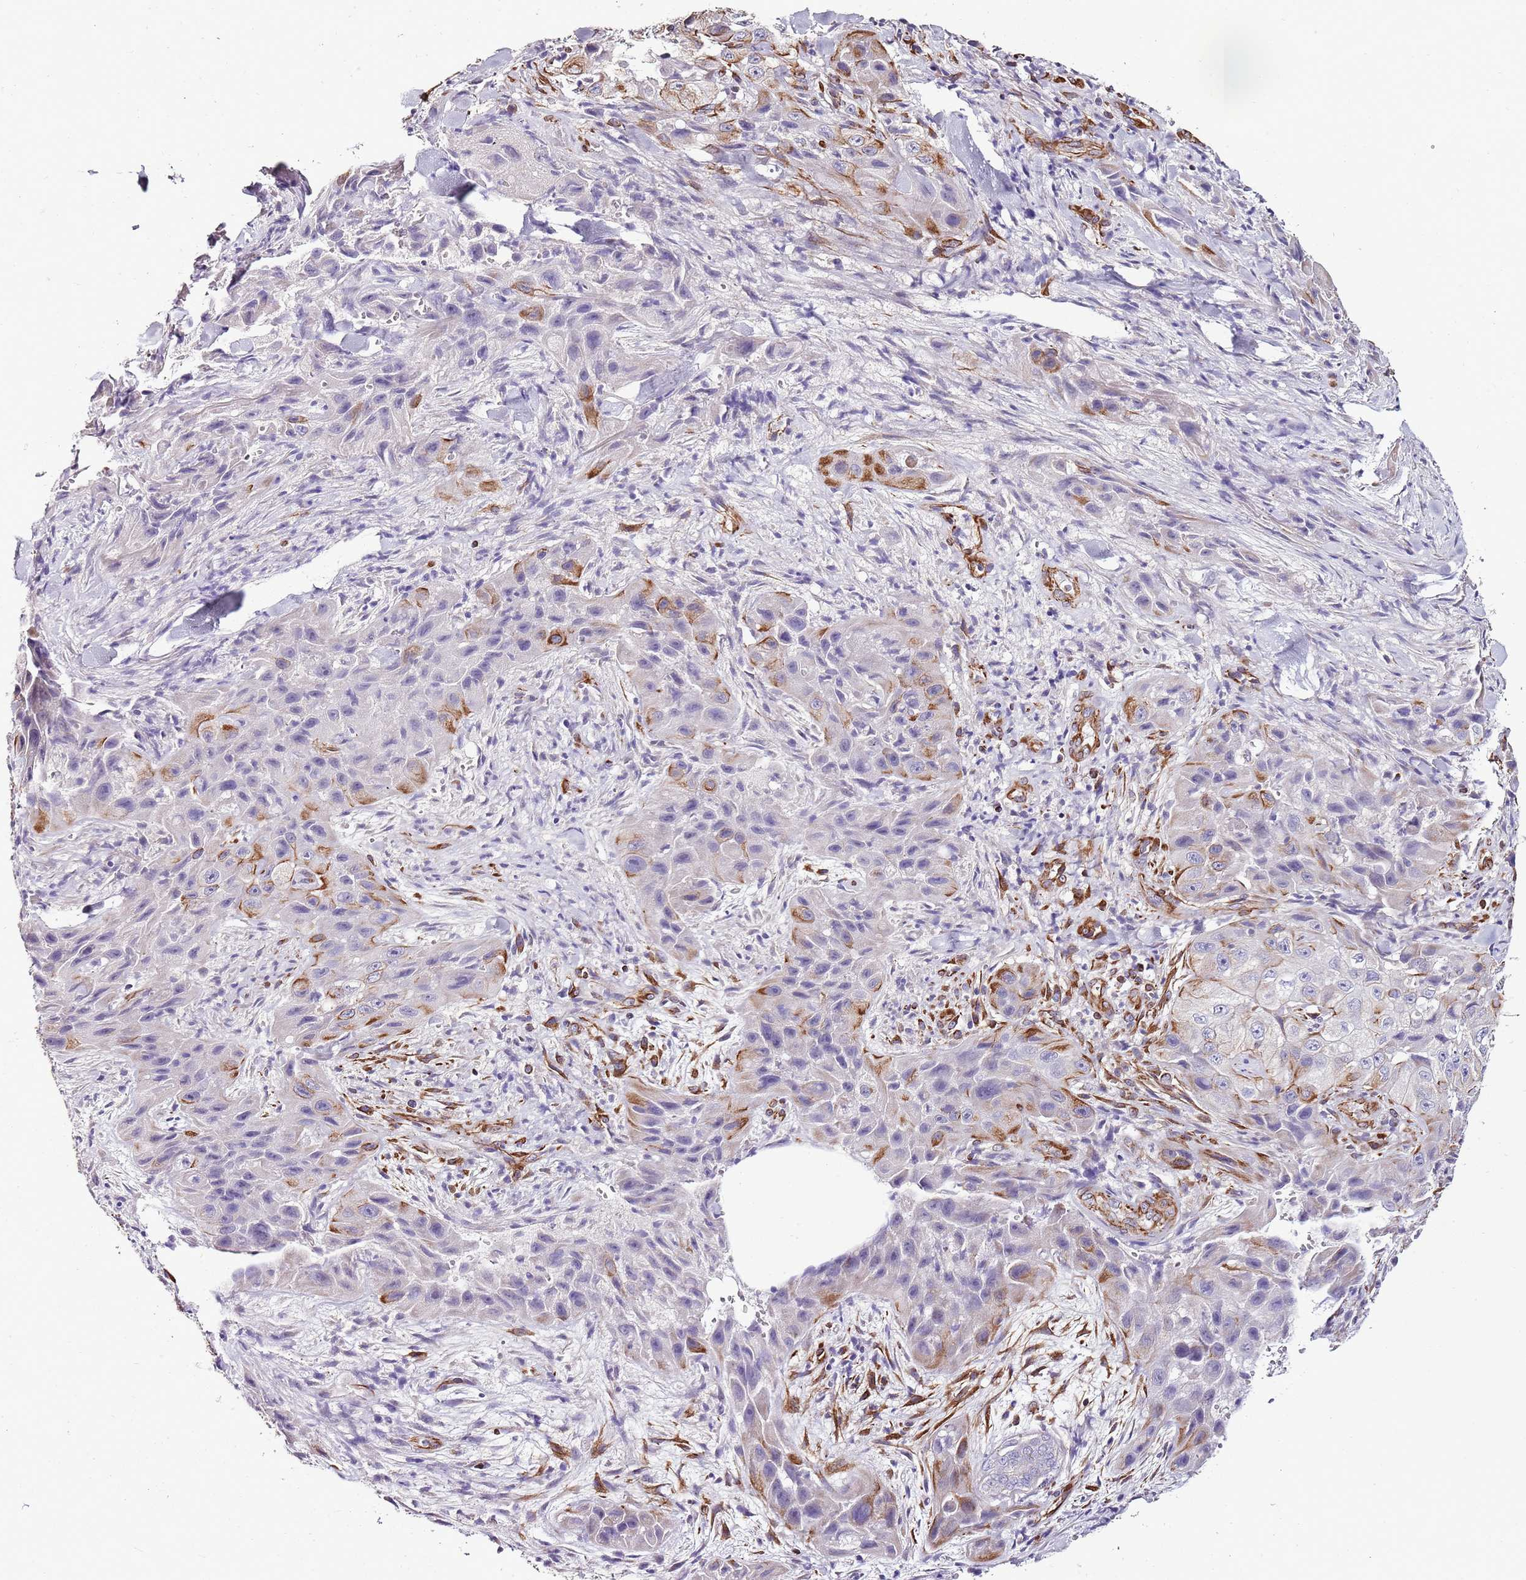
{"staining": {"intensity": "strong", "quantity": "<25%", "location": "cytoplasmic/membranous"}, "tissue": "skin cancer", "cell_type": "Tumor cells", "image_type": "cancer", "snomed": [{"axis": "morphology", "description": "Squamous cell carcinoma, NOS"}, {"axis": "topography", "description": "Skin"}, {"axis": "topography", "description": "Subcutis"}], "caption": "Skin cancer stained with DAB immunohistochemistry (IHC) reveals medium levels of strong cytoplasmic/membranous expression in about <25% of tumor cells.", "gene": "ZNF786", "patient": {"sex": "male", "age": 73}}